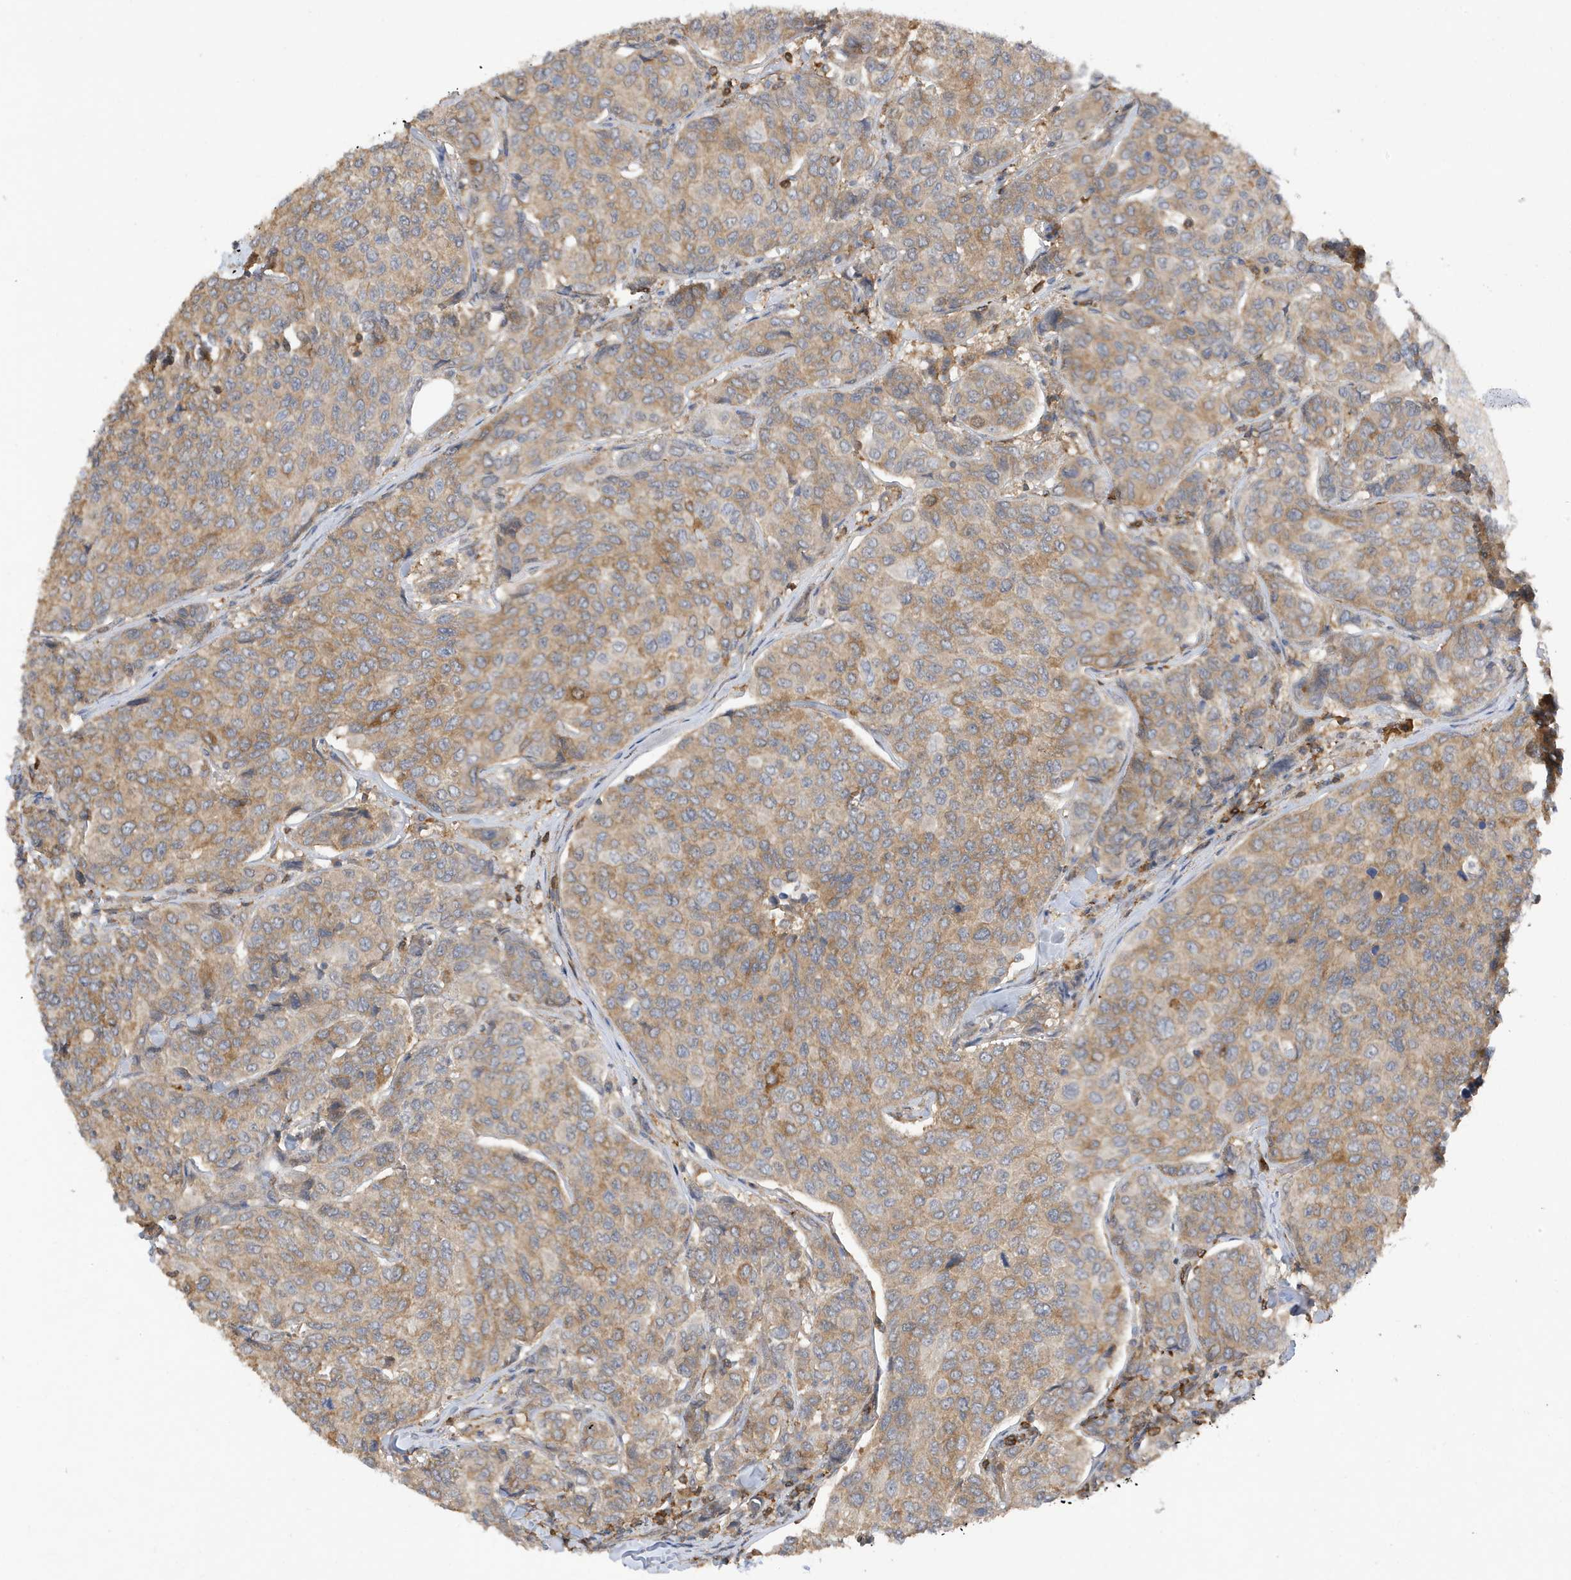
{"staining": {"intensity": "moderate", "quantity": ">75%", "location": "cytoplasmic/membranous"}, "tissue": "breast cancer", "cell_type": "Tumor cells", "image_type": "cancer", "snomed": [{"axis": "morphology", "description": "Duct carcinoma"}, {"axis": "topography", "description": "Breast"}], "caption": "Protein analysis of intraductal carcinoma (breast) tissue demonstrates moderate cytoplasmic/membranous staining in approximately >75% of tumor cells. The protein is shown in brown color, while the nuclei are stained blue.", "gene": "PHACTR2", "patient": {"sex": "female", "age": 55}}